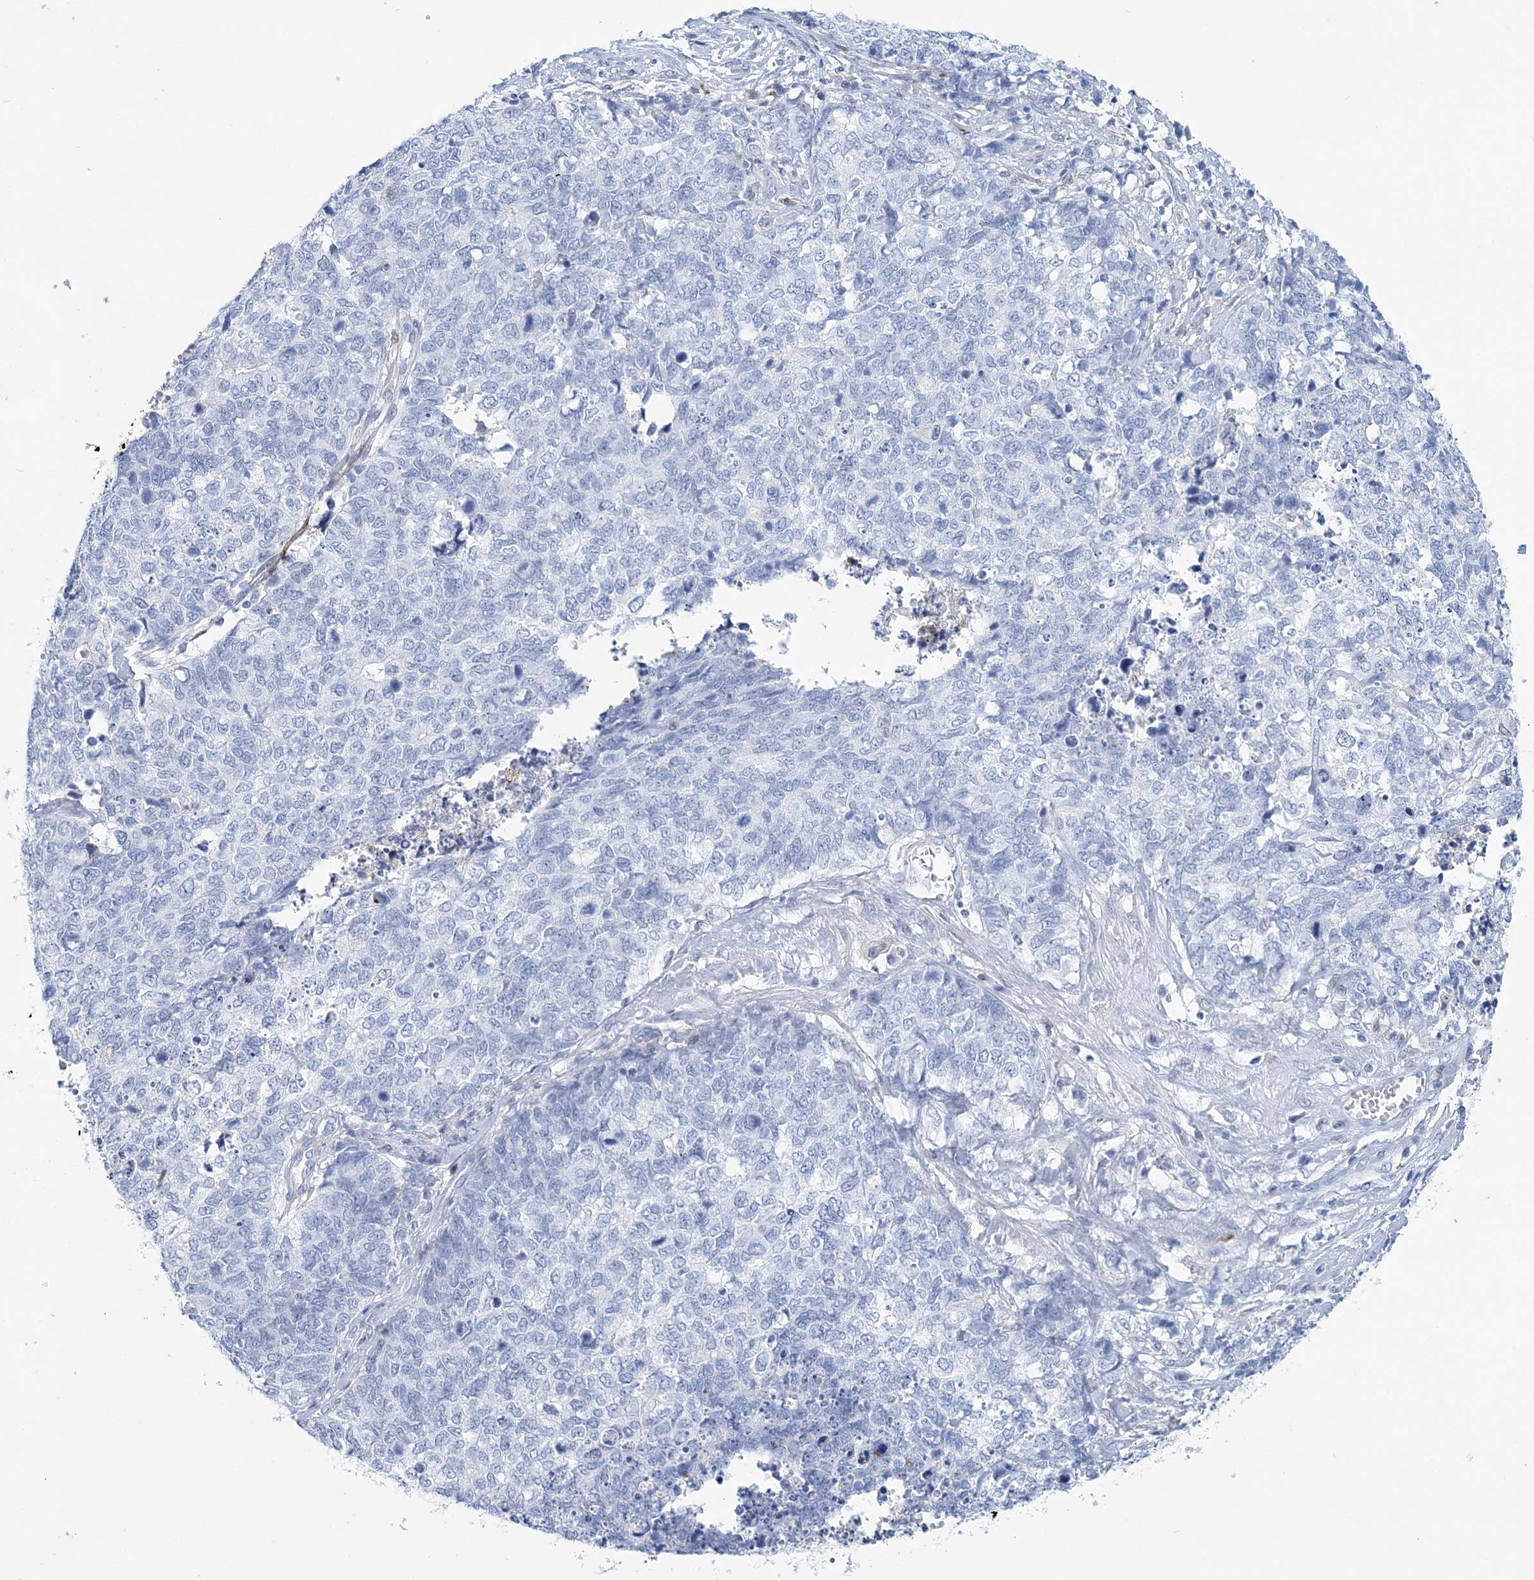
{"staining": {"intensity": "negative", "quantity": "none", "location": "none"}, "tissue": "cervical cancer", "cell_type": "Tumor cells", "image_type": "cancer", "snomed": [{"axis": "morphology", "description": "Squamous cell carcinoma, NOS"}, {"axis": "topography", "description": "Cervix"}], "caption": "DAB immunohistochemical staining of human squamous cell carcinoma (cervical) exhibits no significant expression in tumor cells. Nuclei are stained in blue.", "gene": "NKX6-1", "patient": {"sex": "female", "age": 63}}